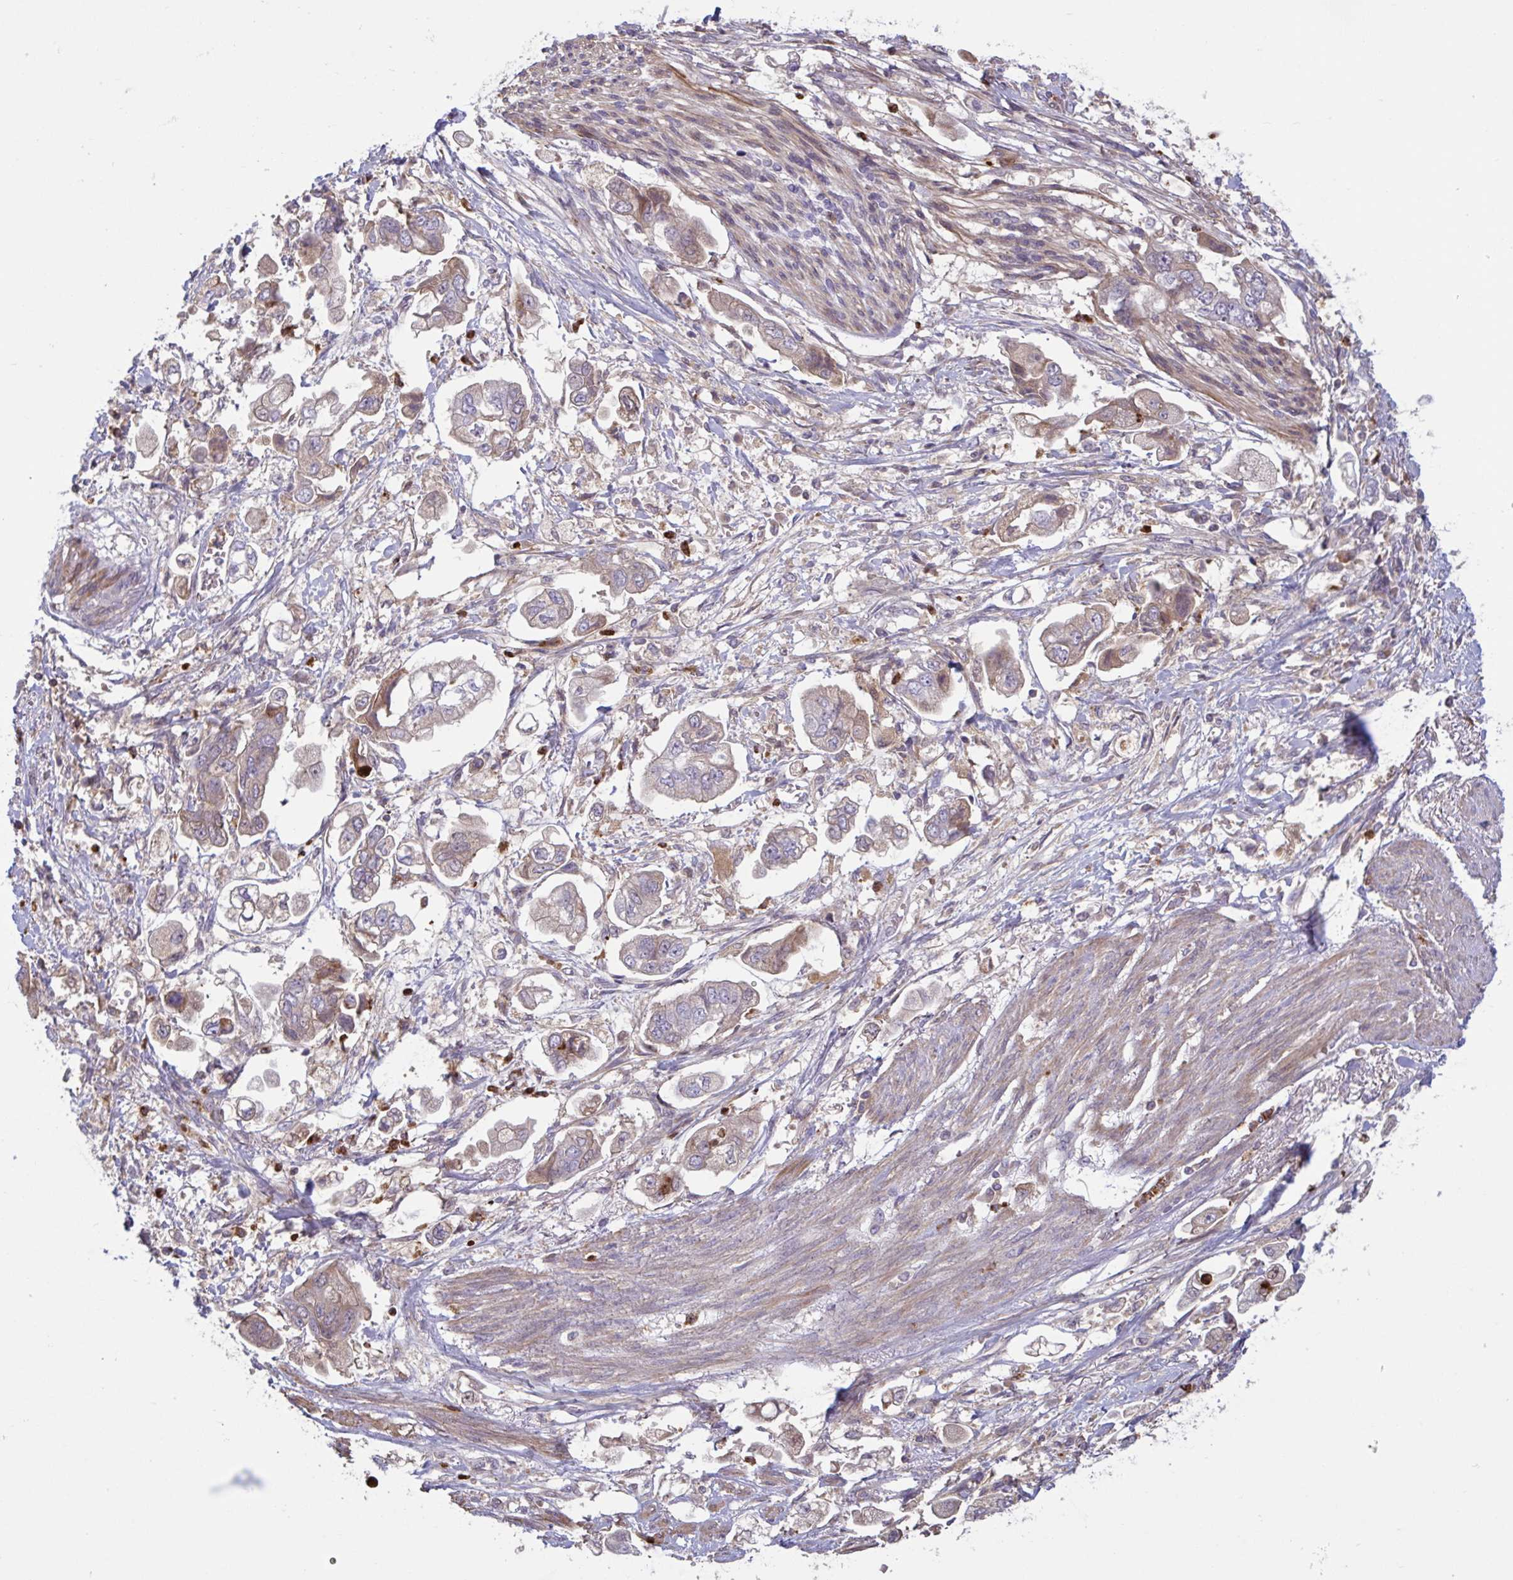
{"staining": {"intensity": "weak", "quantity": "25%-75%", "location": "cytoplasmic/membranous"}, "tissue": "stomach cancer", "cell_type": "Tumor cells", "image_type": "cancer", "snomed": [{"axis": "morphology", "description": "Adenocarcinoma, NOS"}, {"axis": "topography", "description": "Stomach"}], "caption": "Immunohistochemistry (IHC) (DAB) staining of stomach cancer displays weak cytoplasmic/membranous protein staining in approximately 25%-75% of tumor cells.", "gene": "IL1R1", "patient": {"sex": "male", "age": 62}}